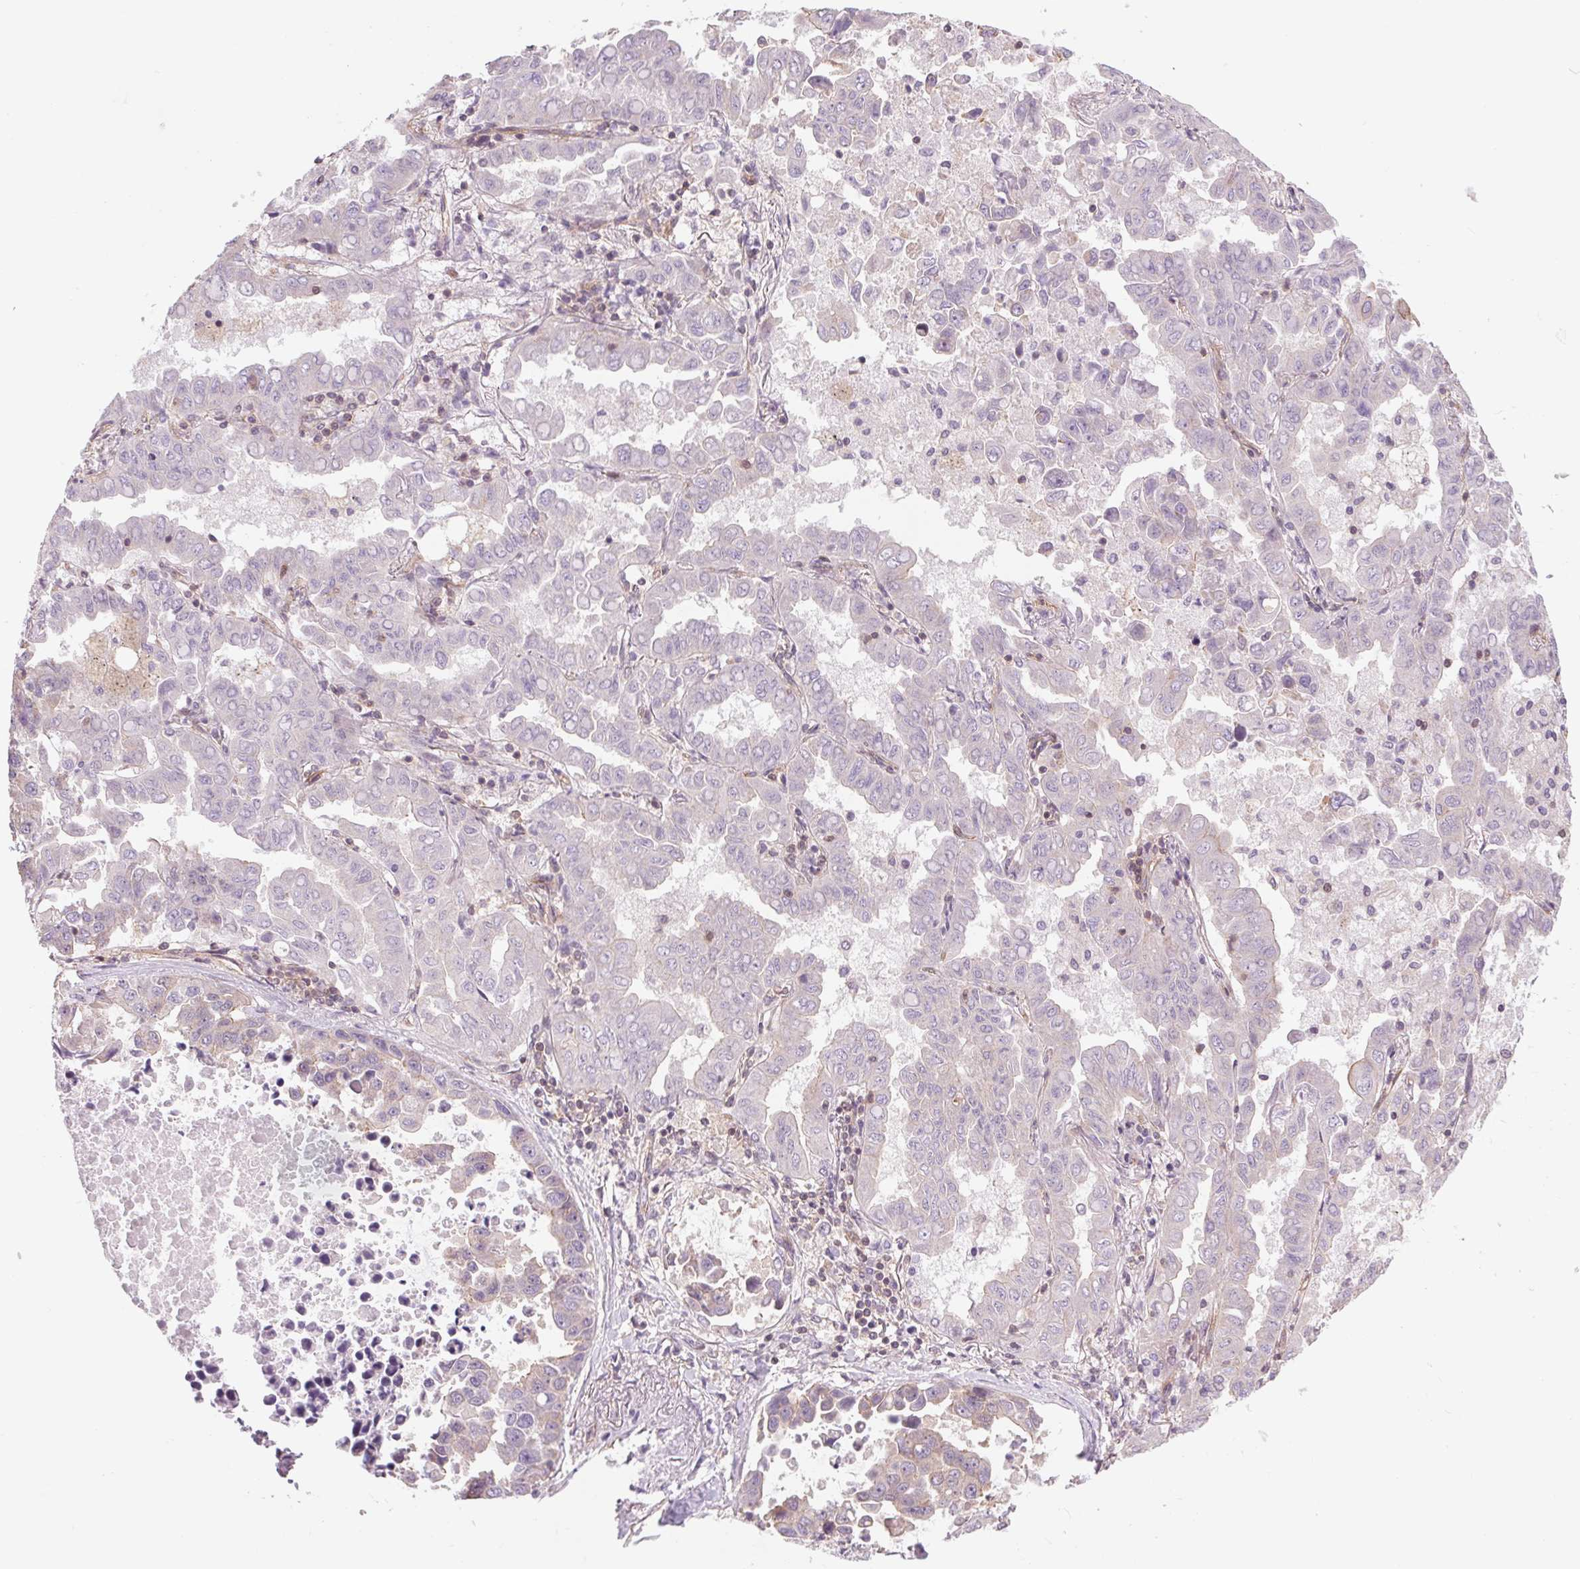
{"staining": {"intensity": "negative", "quantity": "none", "location": "none"}, "tissue": "lung cancer", "cell_type": "Tumor cells", "image_type": "cancer", "snomed": [{"axis": "morphology", "description": "Adenocarcinoma, NOS"}, {"axis": "topography", "description": "Lung"}], "caption": "This image is of lung adenocarcinoma stained with IHC to label a protein in brown with the nuclei are counter-stained blue. There is no expression in tumor cells. Nuclei are stained in blue.", "gene": "SH3RF2", "patient": {"sex": "male", "age": 64}}